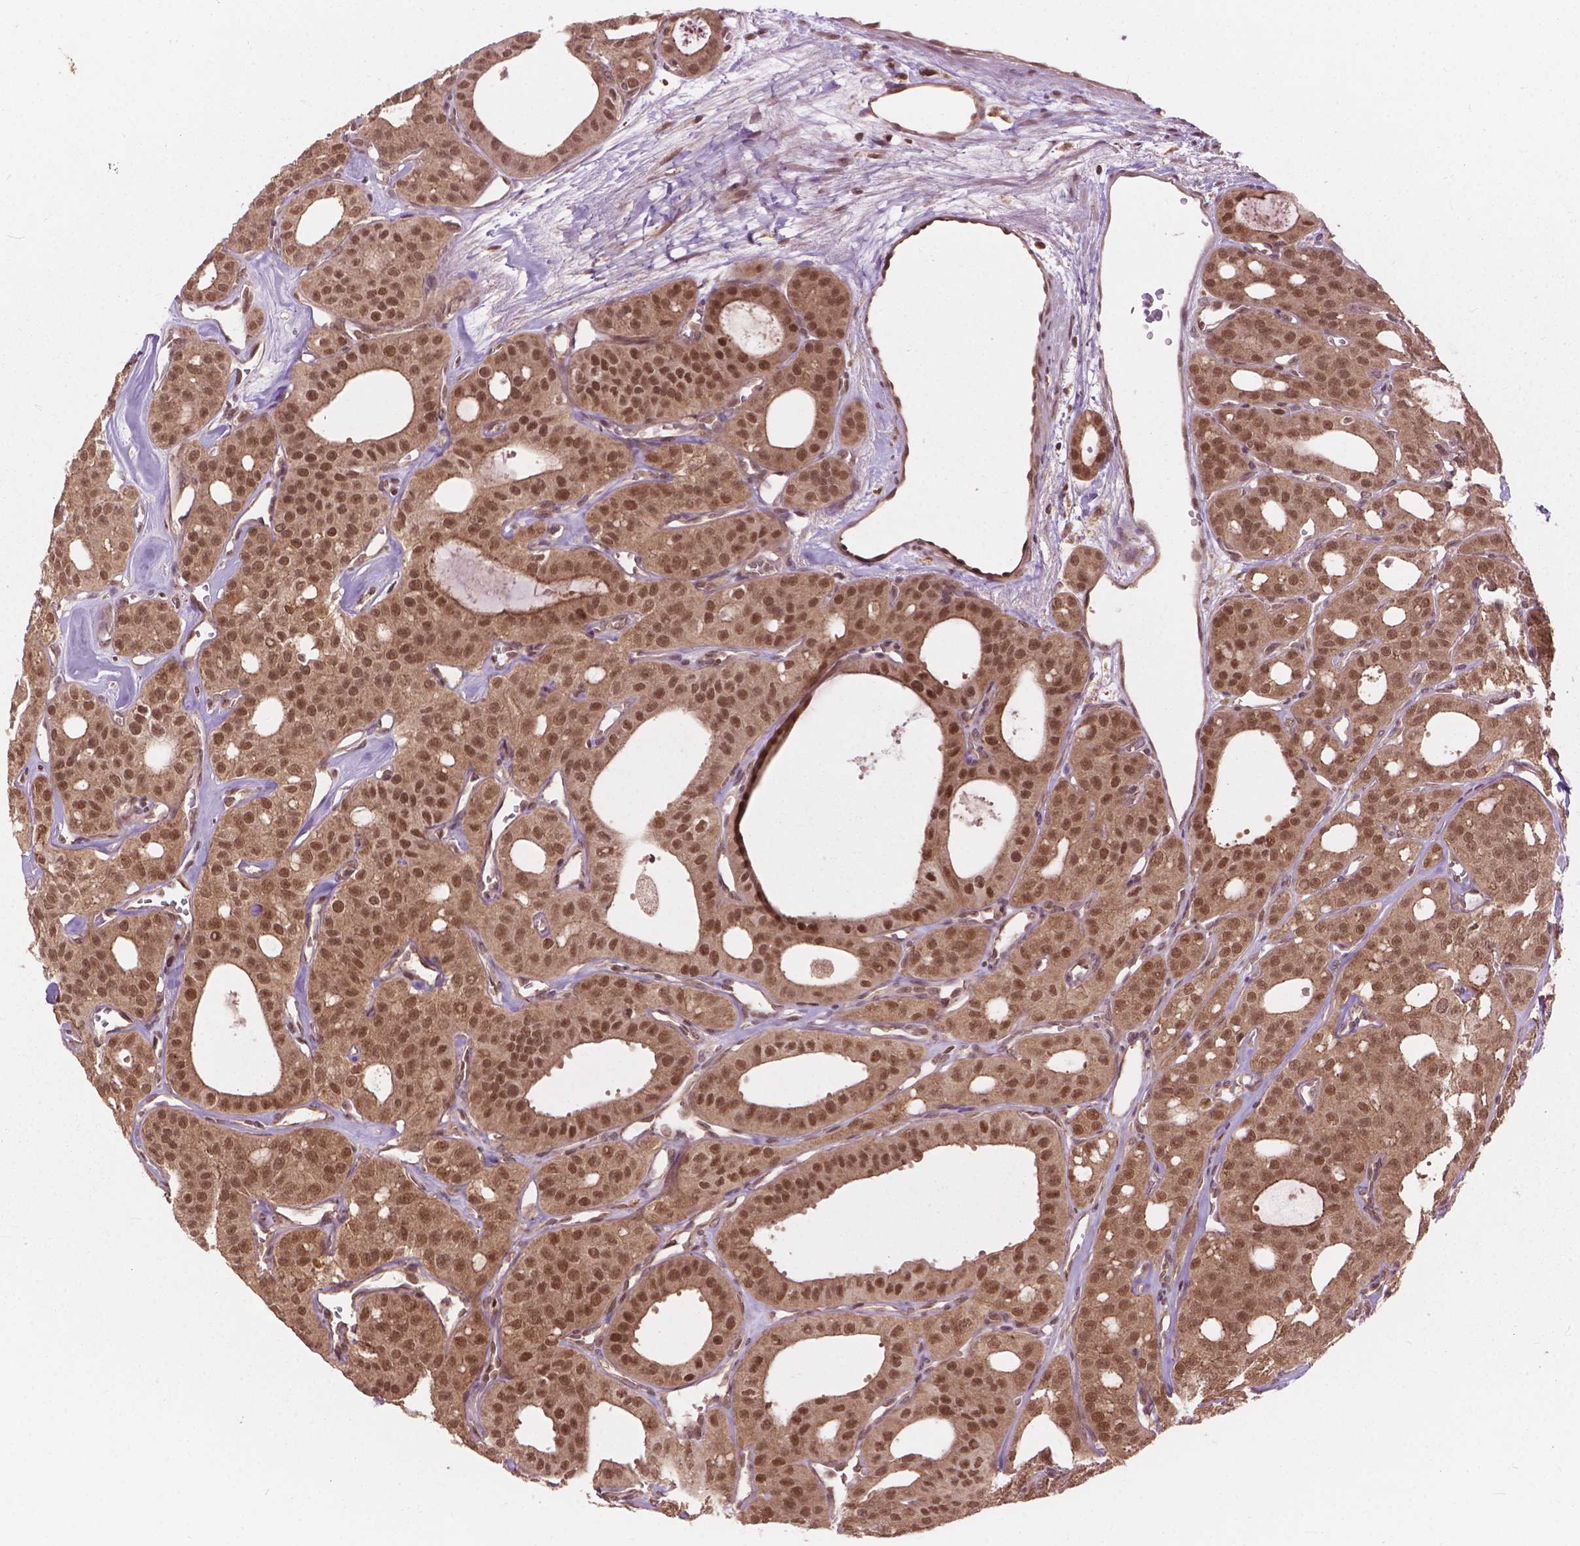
{"staining": {"intensity": "moderate", "quantity": ">75%", "location": "cytoplasmic/membranous,nuclear"}, "tissue": "thyroid cancer", "cell_type": "Tumor cells", "image_type": "cancer", "snomed": [{"axis": "morphology", "description": "Follicular adenoma carcinoma, NOS"}, {"axis": "topography", "description": "Thyroid gland"}], "caption": "Moderate cytoplasmic/membranous and nuclear positivity is identified in approximately >75% of tumor cells in thyroid cancer (follicular adenoma carcinoma).", "gene": "SSU72", "patient": {"sex": "male", "age": 75}}